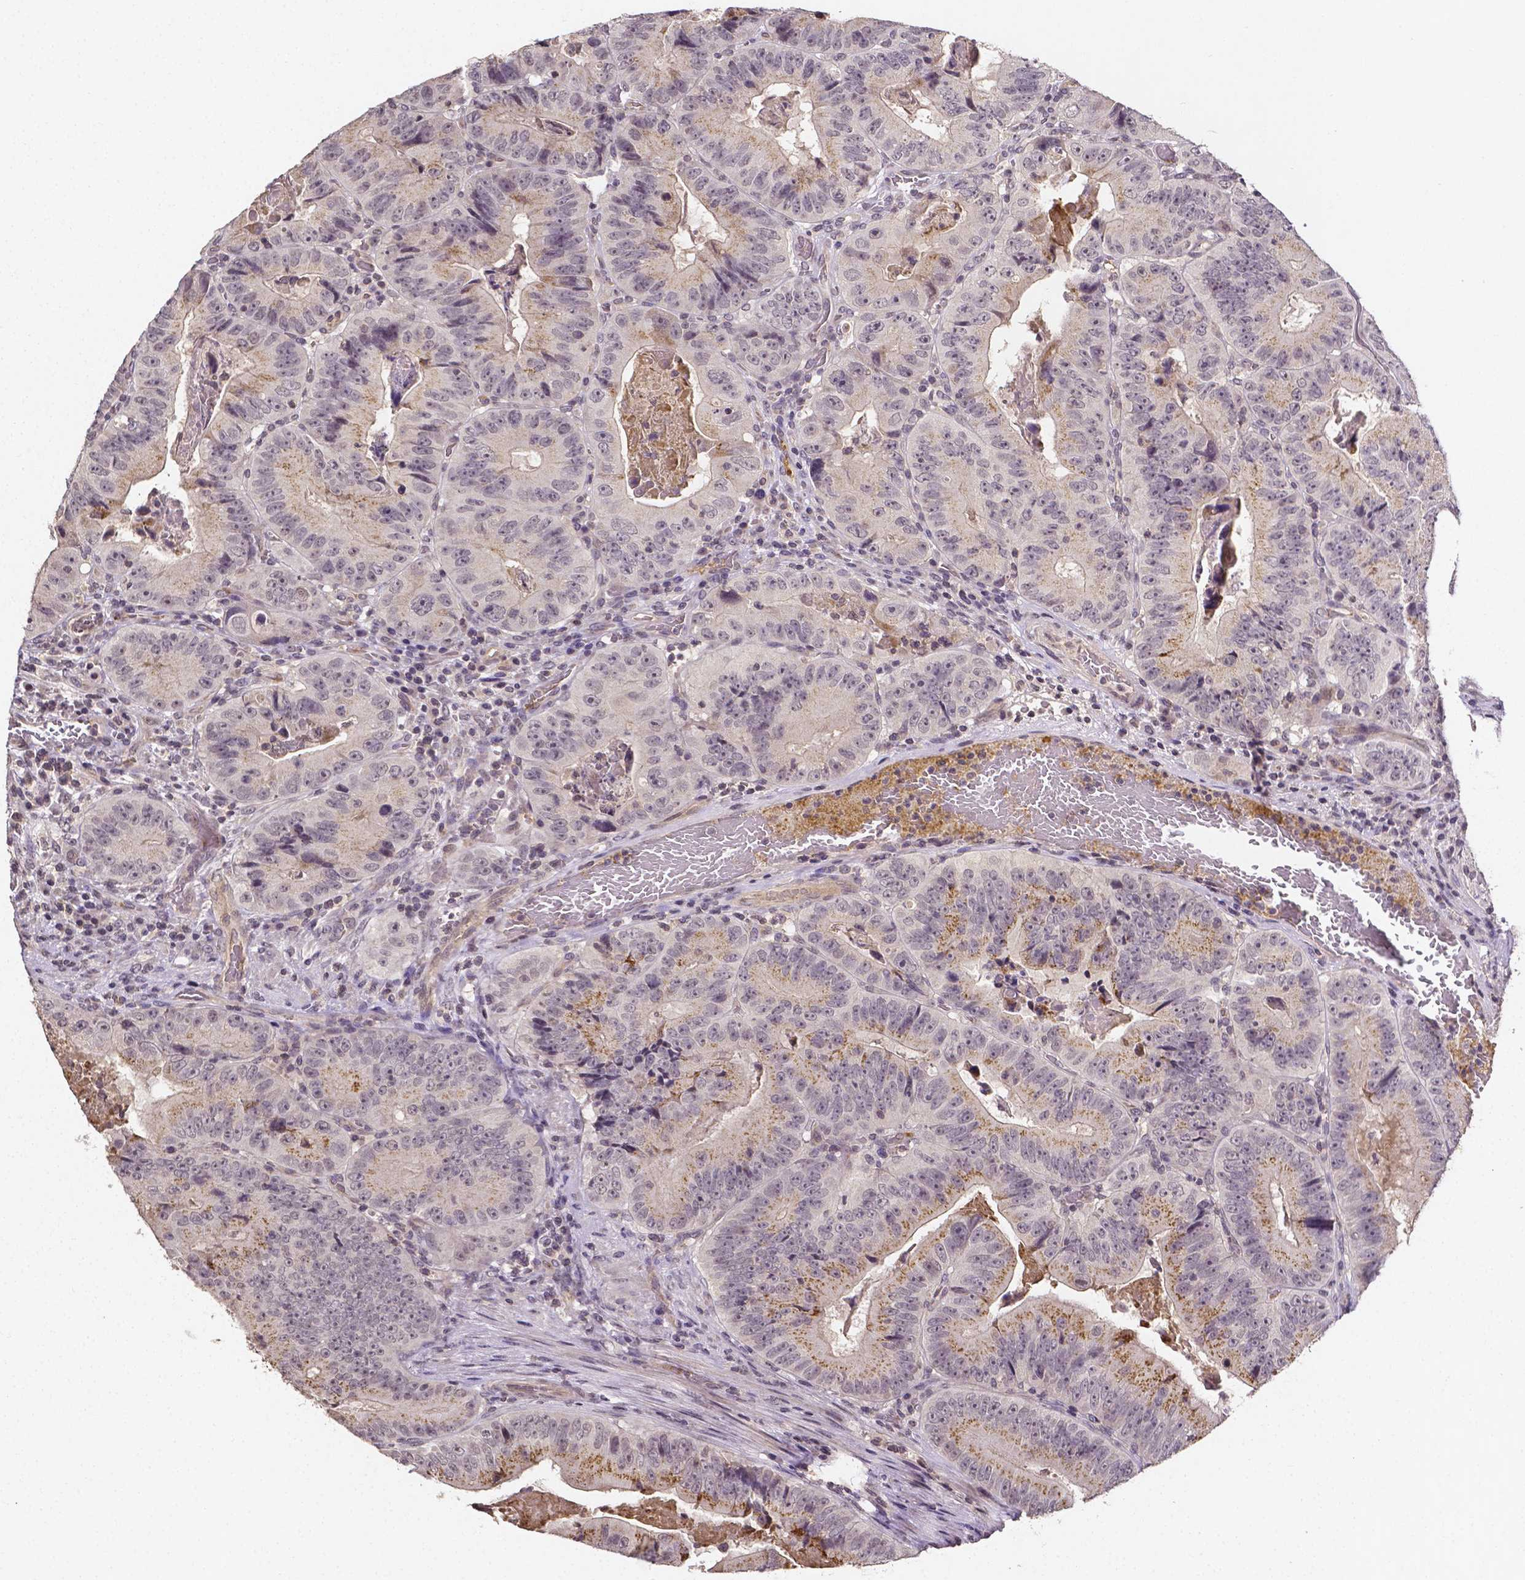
{"staining": {"intensity": "moderate", "quantity": "25%-75%", "location": "cytoplasmic/membranous"}, "tissue": "colorectal cancer", "cell_type": "Tumor cells", "image_type": "cancer", "snomed": [{"axis": "morphology", "description": "Adenocarcinoma, NOS"}, {"axis": "topography", "description": "Colon"}], "caption": "Brown immunohistochemical staining in colorectal cancer exhibits moderate cytoplasmic/membranous staining in approximately 25%-75% of tumor cells.", "gene": "NRGN", "patient": {"sex": "female", "age": 86}}